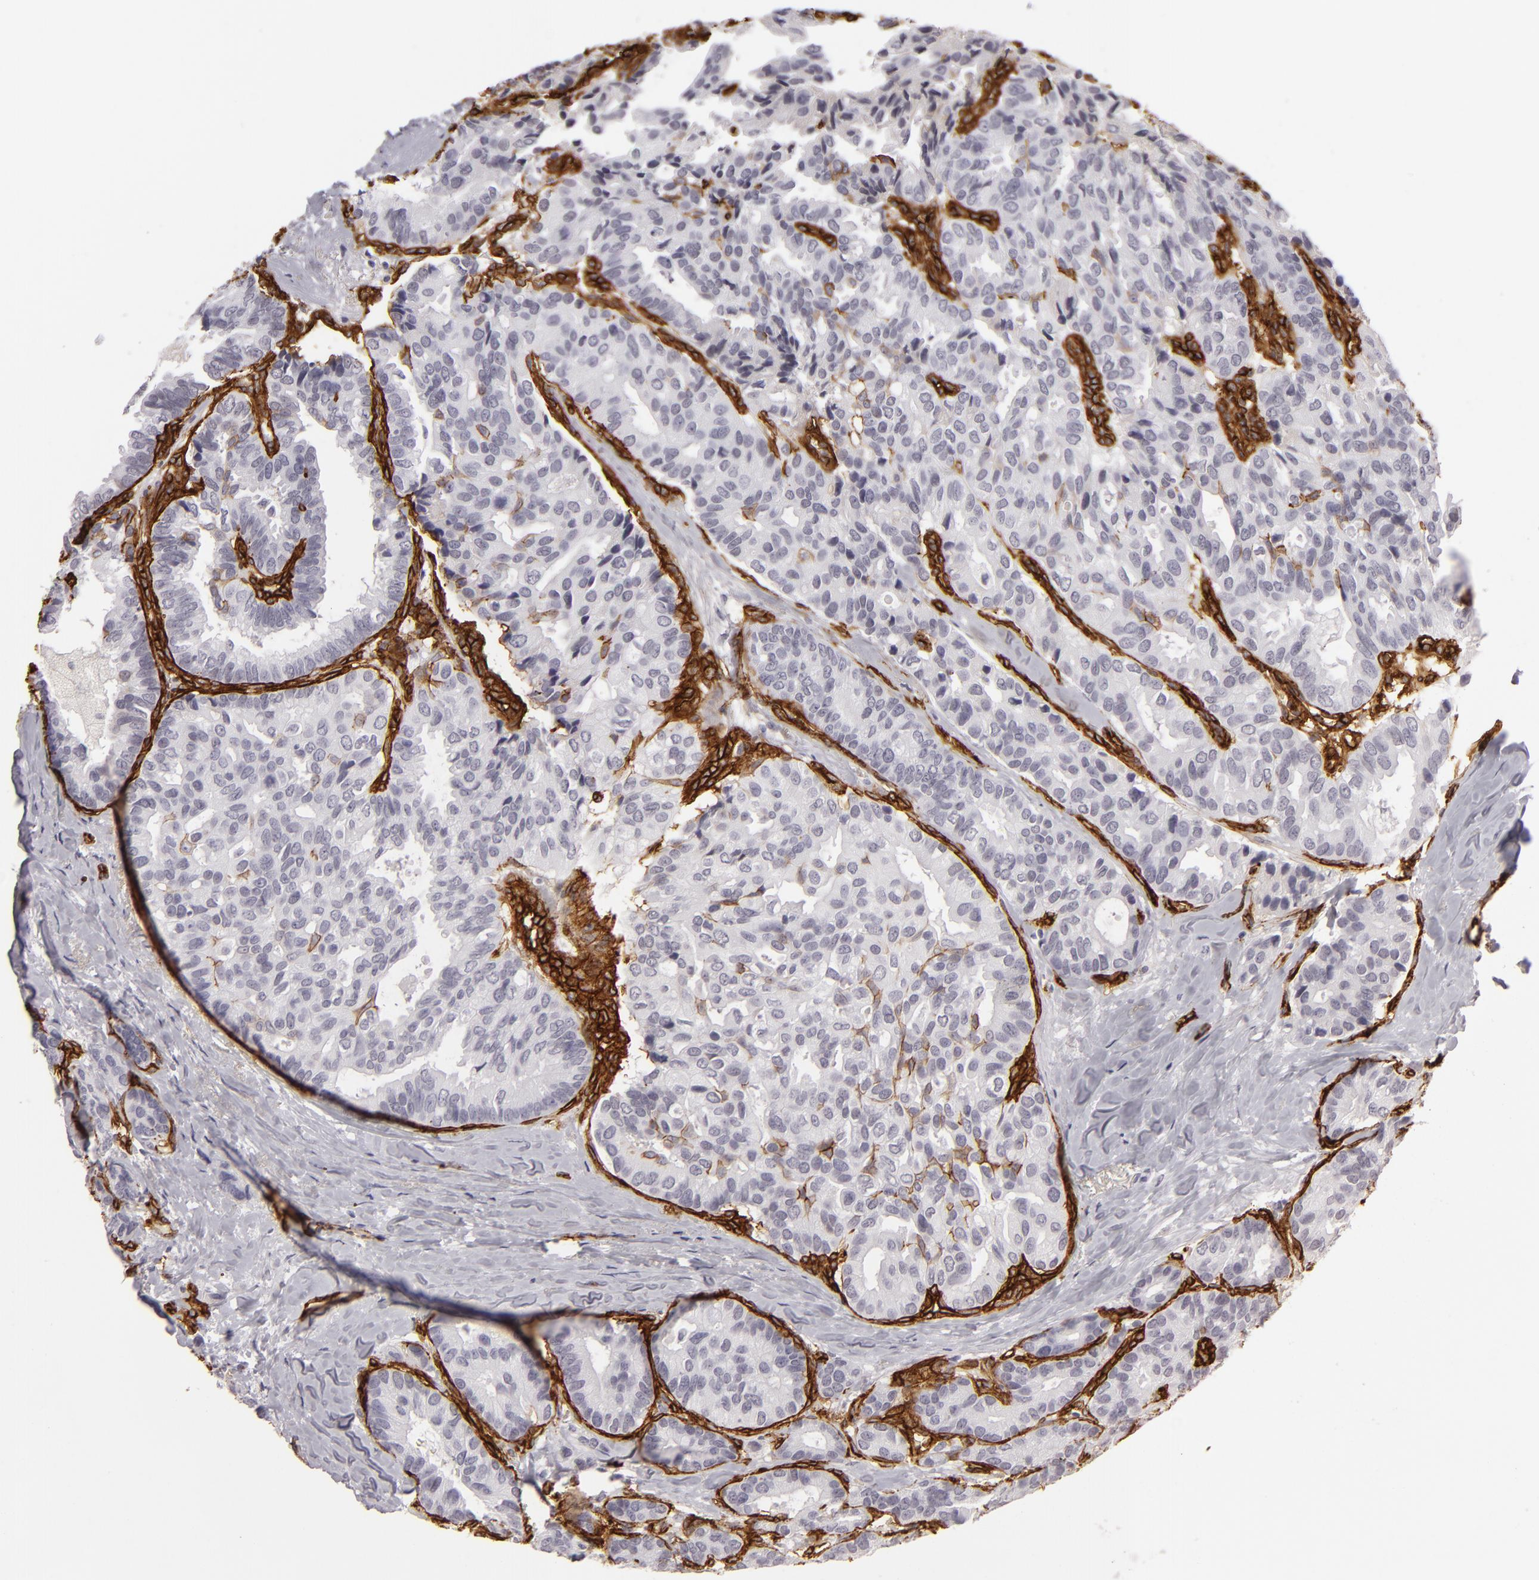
{"staining": {"intensity": "negative", "quantity": "none", "location": "none"}, "tissue": "breast cancer", "cell_type": "Tumor cells", "image_type": "cancer", "snomed": [{"axis": "morphology", "description": "Duct carcinoma"}, {"axis": "topography", "description": "Breast"}], "caption": "A high-resolution micrograph shows immunohistochemistry staining of breast cancer (infiltrating ductal carcinoma), which shows no significant expression in tumor cells.", "gene": "MCAM", "patient": {"sex": "female", "age": 69}}